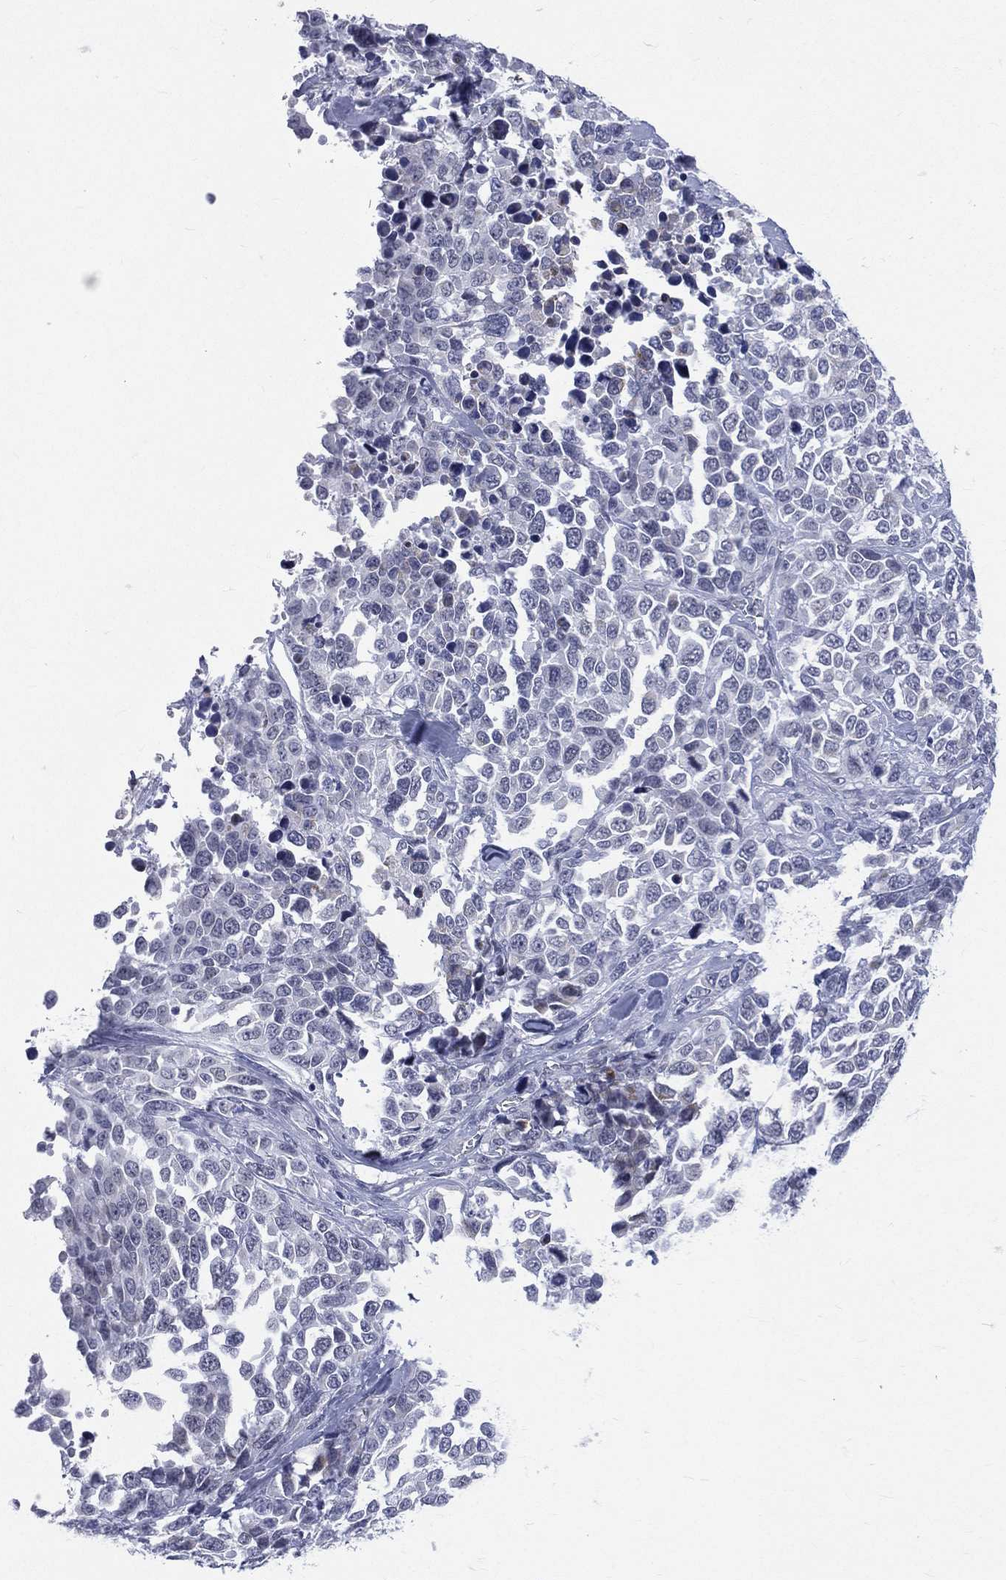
{"staining": {"intensity": "negative", "quantity": "none", "location": "none"}, "tissue": "melanoma", "cell_type": "Tumor cells", "image_type": "cancer", "snomed": [{"axis": "morphology", "description": "Malignant melanoma, Metastatic site"}, {"axis": "topography", "description": "Skin"}], "caption": "Melanoma was stained to show a protein in brown. There is no significant positivity in tumor cells.", "gene": "MLLT10", "patient": {"sex": "male", "age": 84}}